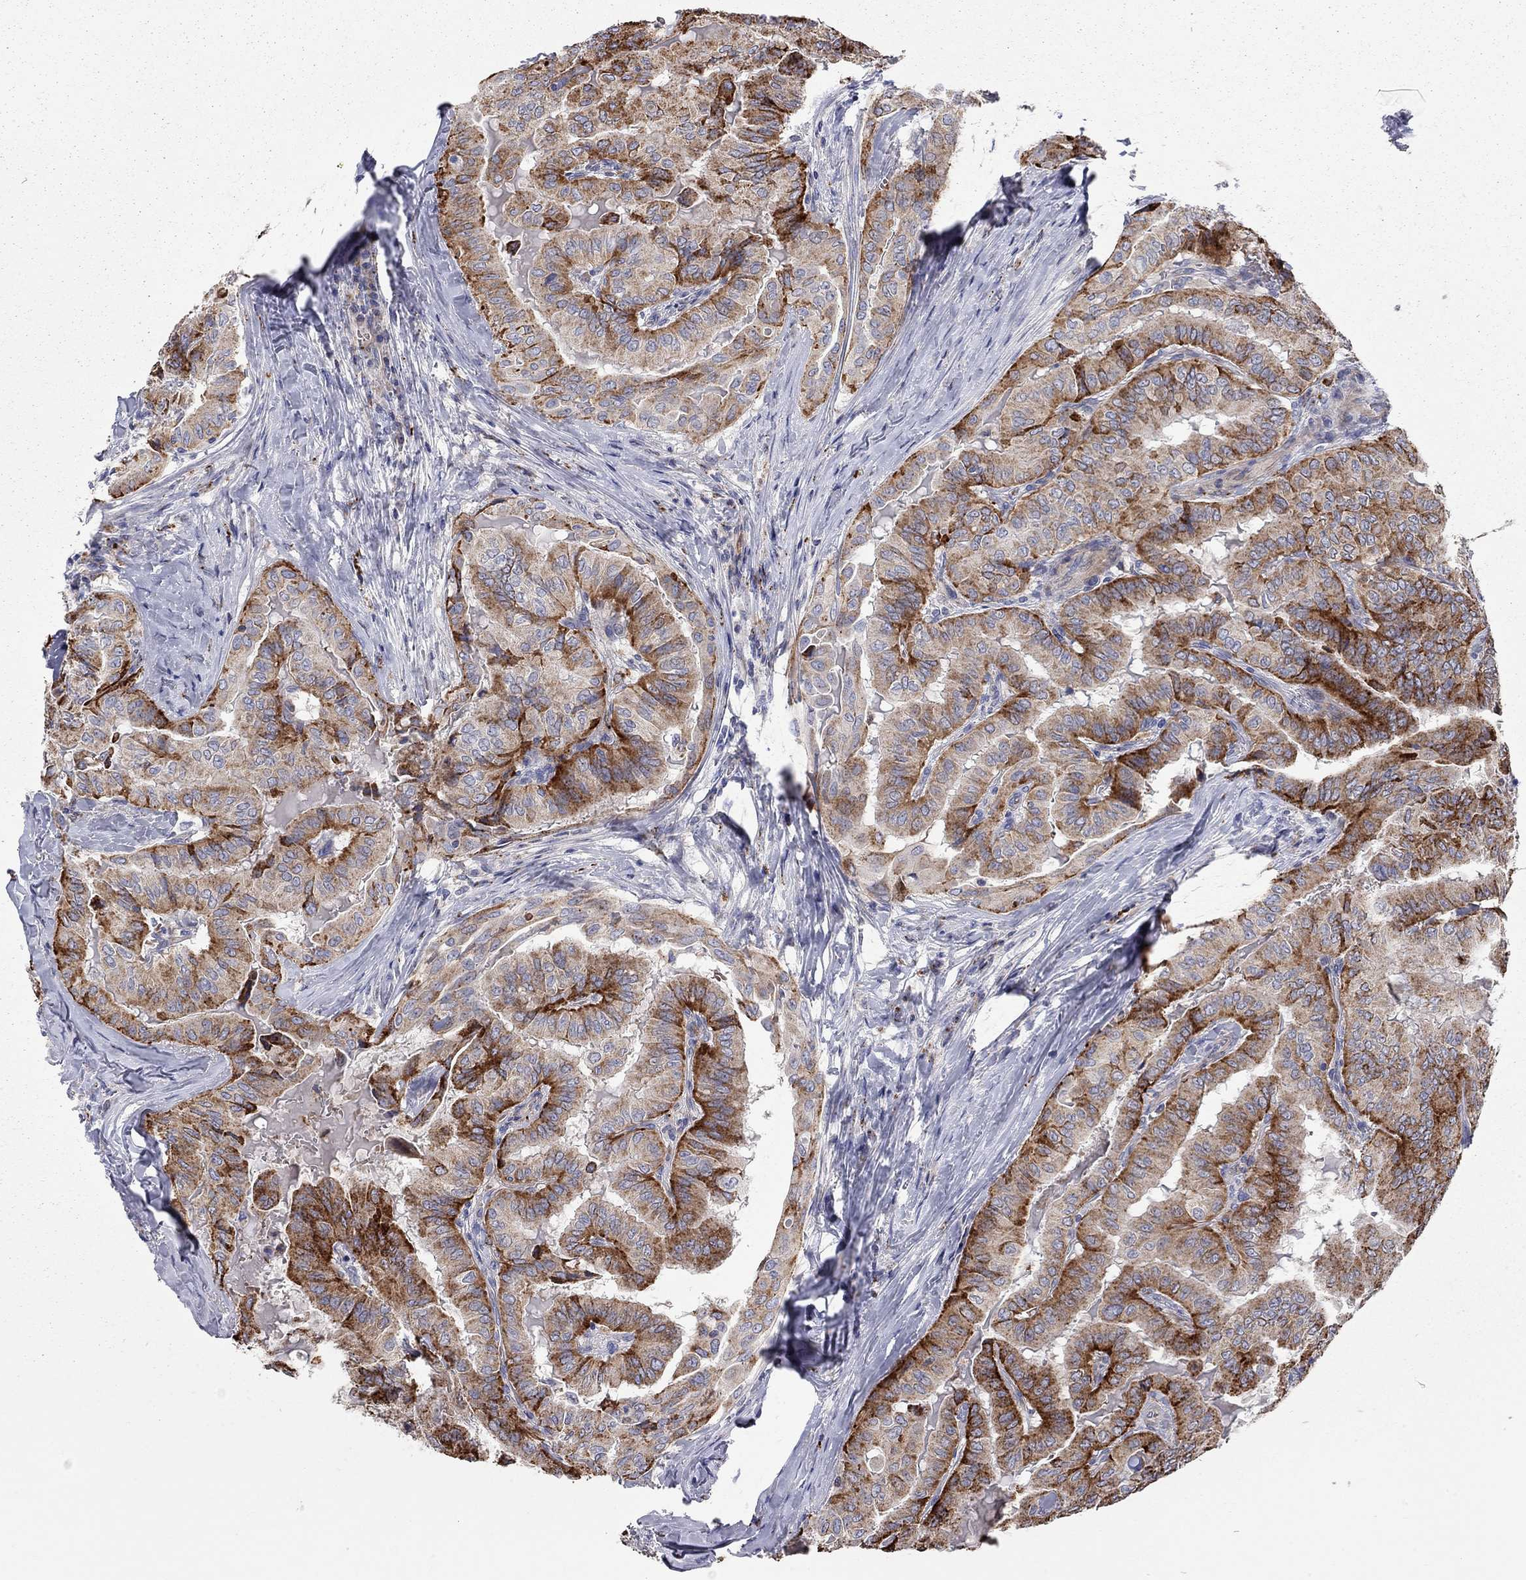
{"staining": {"intensity": "moderate", "quantity": ">75%", "location": "cytoplasmic/membranous"}, "tissue": "thyroid cancer", "cell_type": "Tumor cells", "image_type": "cancer", "snomed": [{"axis": "morphology", "description": "Papillary adenocarcinoma, NOS"}, {"axis": "topography", "description": "Thyroid gland"}], "caption": "This image shows immunohistochemistry staining of papillary adenocarcinoma (thyroid), with medium moderate cytoplasmic/membranous positivity in approximately >75% of tumor cells.", "gene": "KANSL1L", "patient": {"sex": "female", "age": 68}}